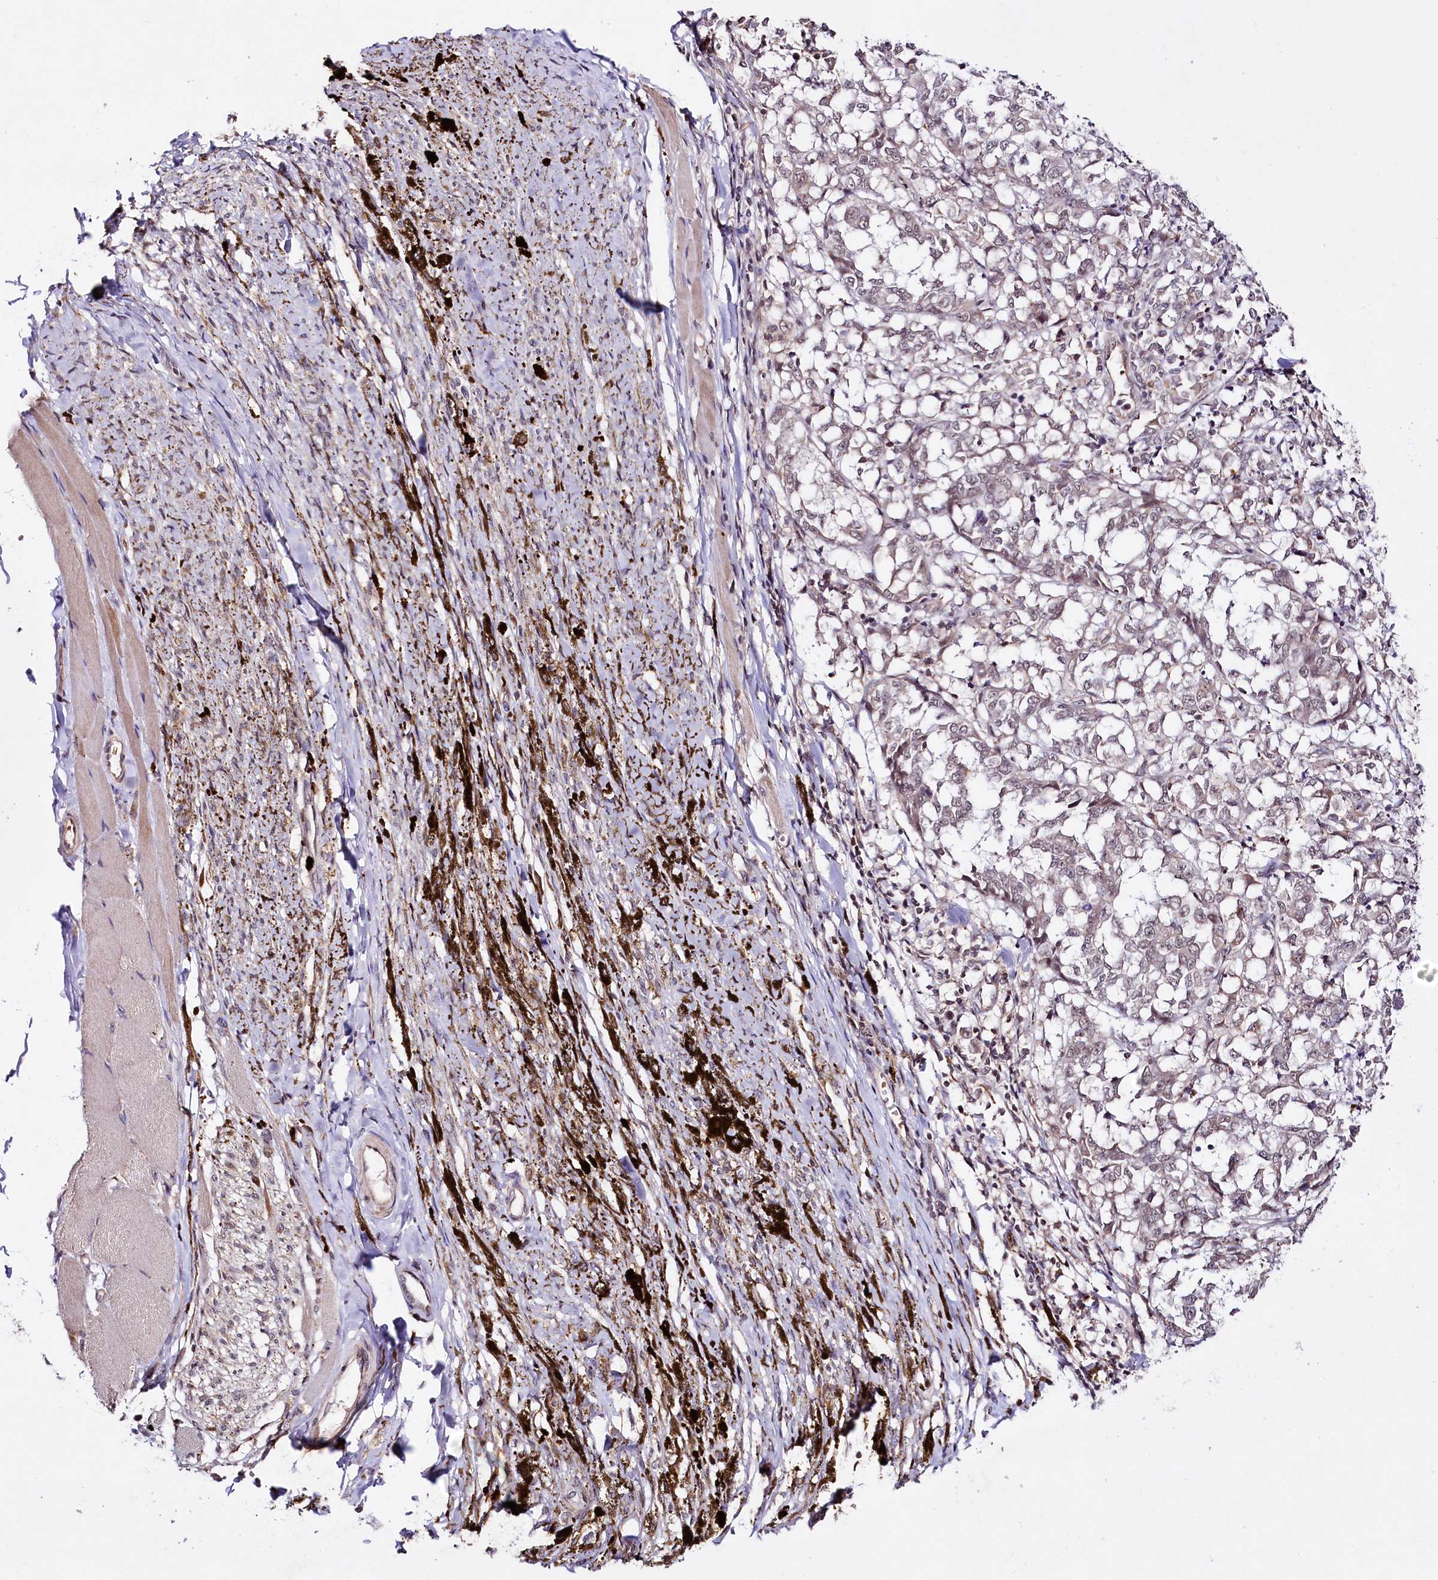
{"staining": {"intensity": "negative", "quantity": "none", "location": "none"}, "tissue": "melanoma", "cell_type": "Tumor cells", "image_type": "cancer", "snomed": [{"axis": "morphology", "description": "Malignant melanoma, NOS"}, {"axis": "topography", "description": "Skin"}], "caption": "Melanoma was stained to show a protein in brown. There is no significant expression in tumor cells. Brightfield microscopy of immunohistochemistry stained with DAB (3,3'-diaminobenzidine) (brown) and hematoxylin (blue), captured at high magnification.", "gene": "TAFAZZIN", "patient": {"sex": "female", "age": 72}}